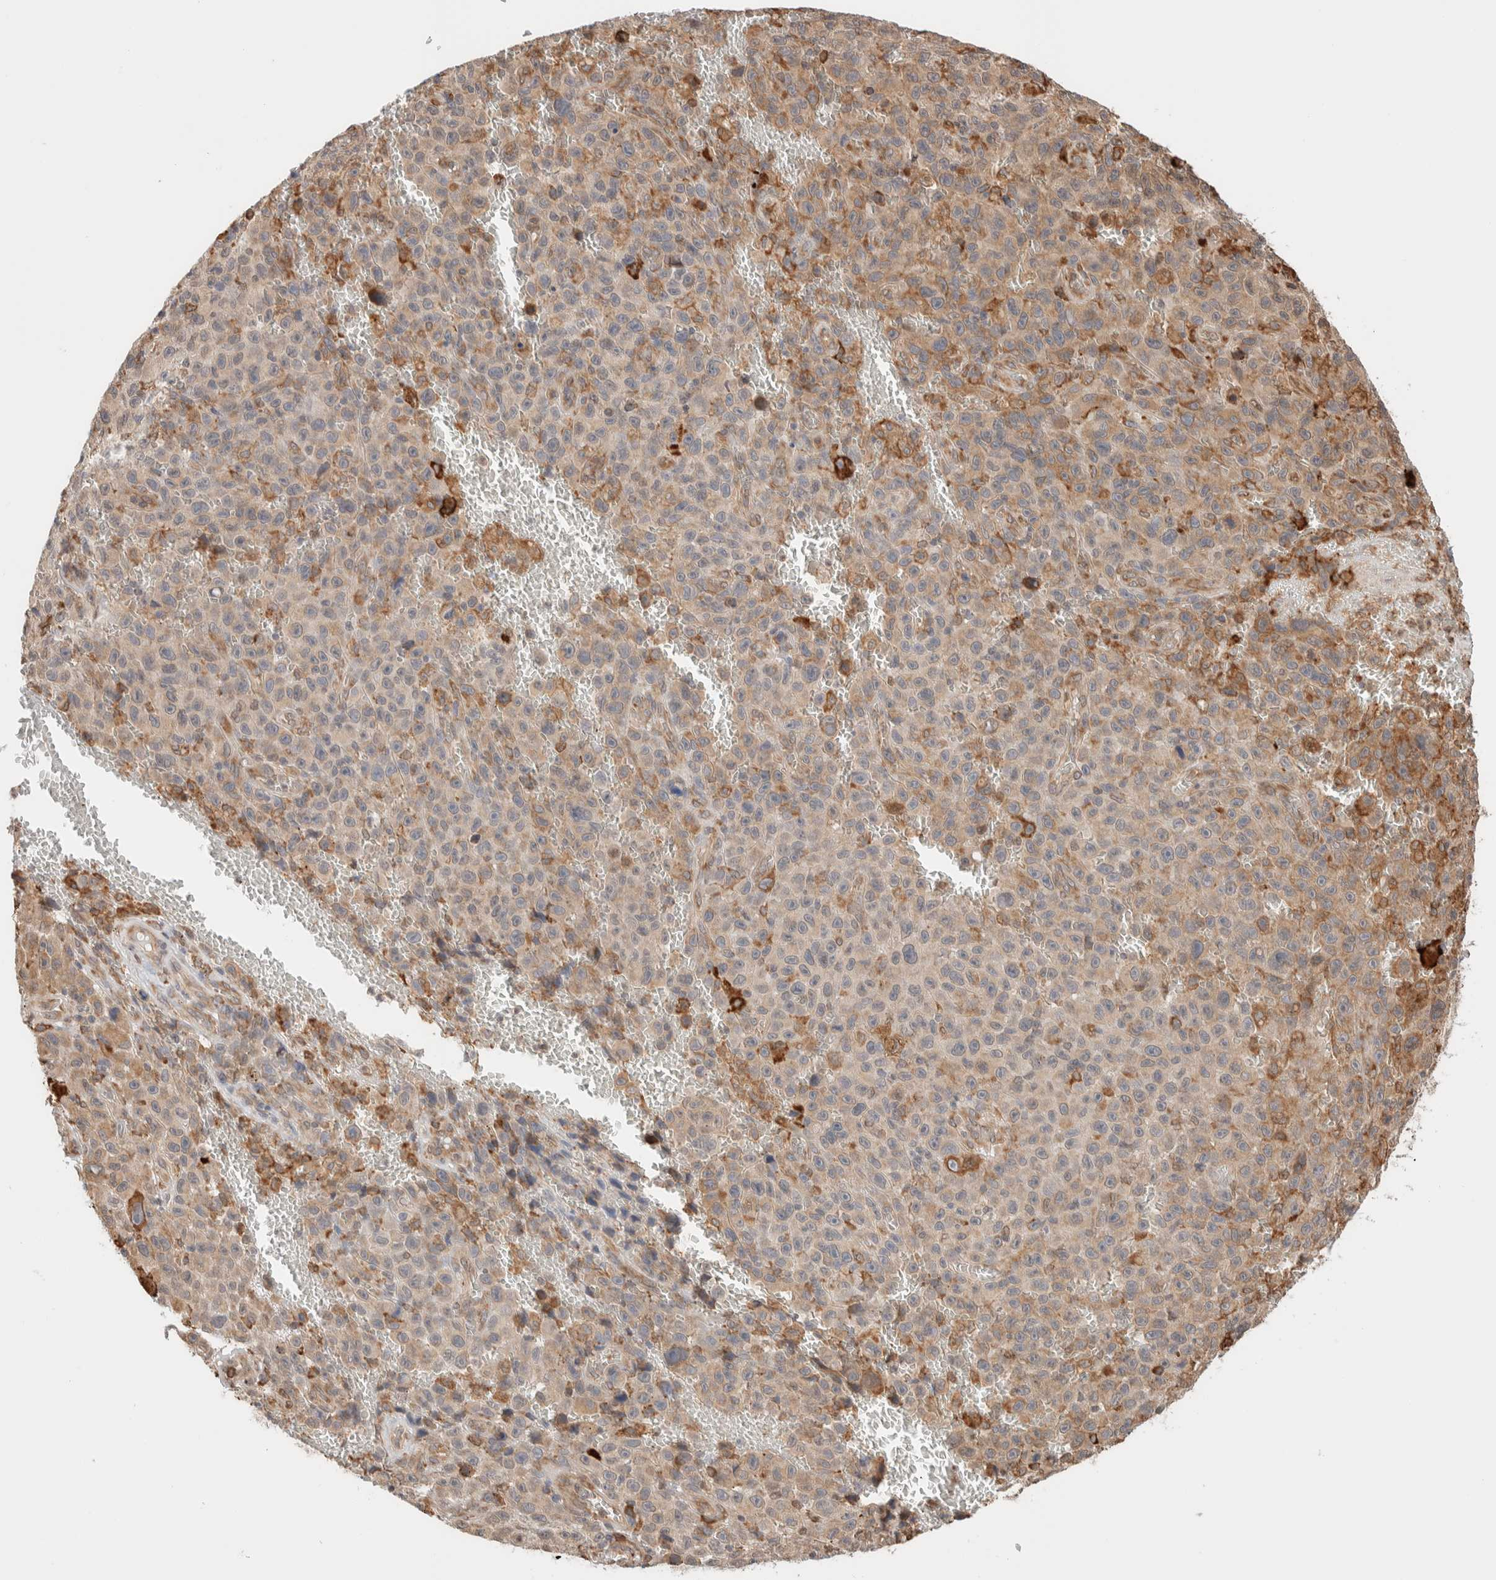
{"staining": {"intensity": "moderate", "quantity": ">75%", "location": "cytoplasmic/membranous"}, "tissue": "melanoma", "cell_type": "Tumor cells", "image_type": "cancer", "snomed": [{"axis": "morphology", "description": "Malignant melanoma, NOS"}, {"axis": "topography", "description": "Skin"}], "caption": "Immunohistochemistry (DAB) staining of melanoma reveals moderate cytoplasmic/membranous protein staining in about >75% of tumor cells.", "gene": "INTS1", "patient": {"sex": "female", "age": 82}}